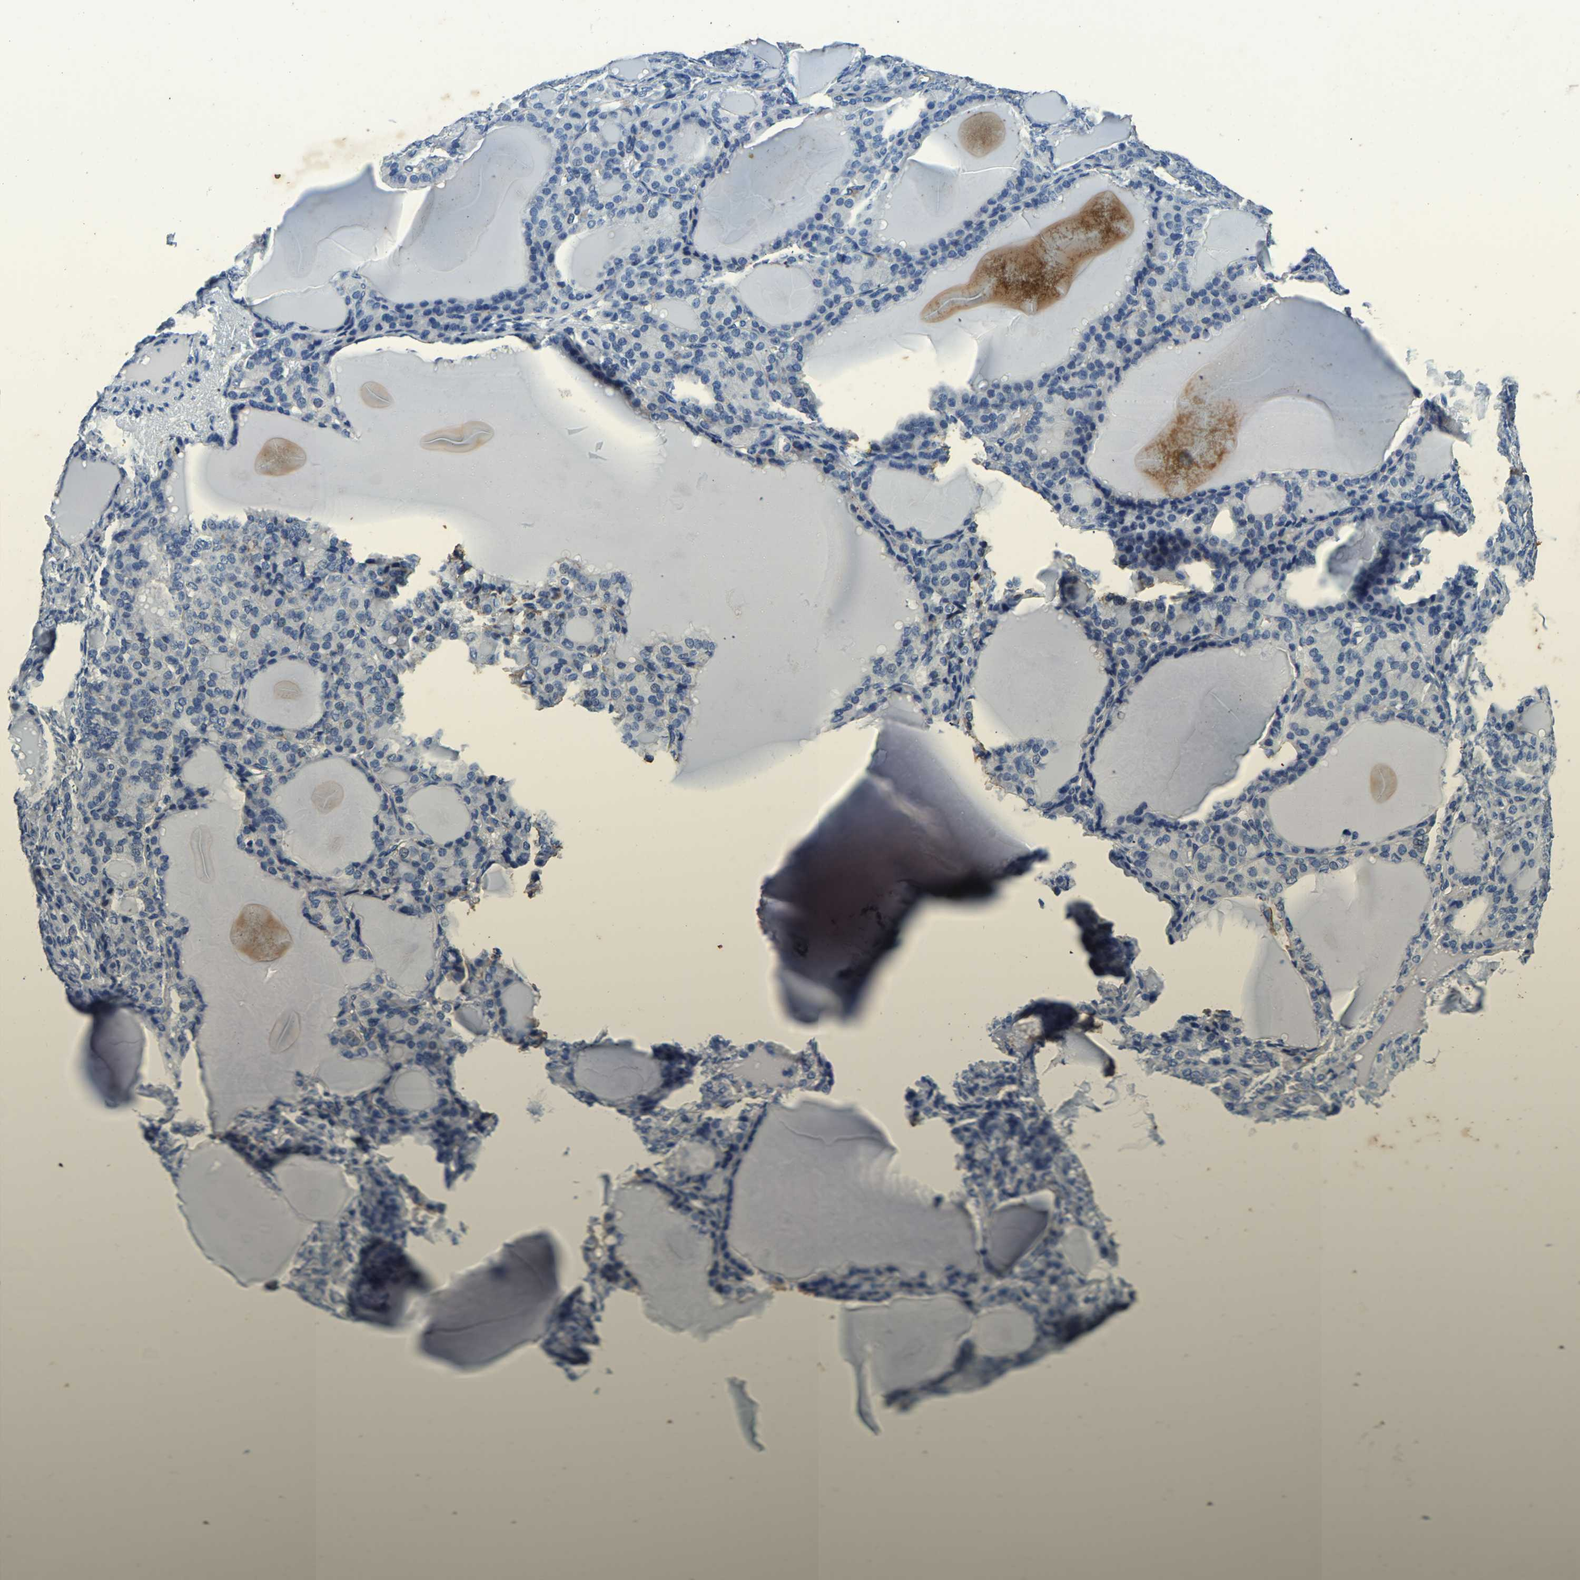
{"staining": {"intensity": "moderate", "quantity": "25%-75%", "location": "cytoplasmic/membranous"}, "tissue": "thyroid gland", "cell_type": "Glandular cells", "image_type": "normal", "snomed": [{"axis": "morphology", "description": "Normal tissue, NOS"}, {"axis": "topography", "description": "Thyroid gland"}], "caption": "Immunohistochemistry (IHC) micrograph of normal thyroid gland: human thyroid gland stained using IHC displays medium levels of moderate protein expression localized specifically in the cytoplasmic/membranous of glandular cells, appearing as a cytoplasmic/membranous brown color.", "gene": "UBN2", "patient": {"sex": "female", "age": 28}}